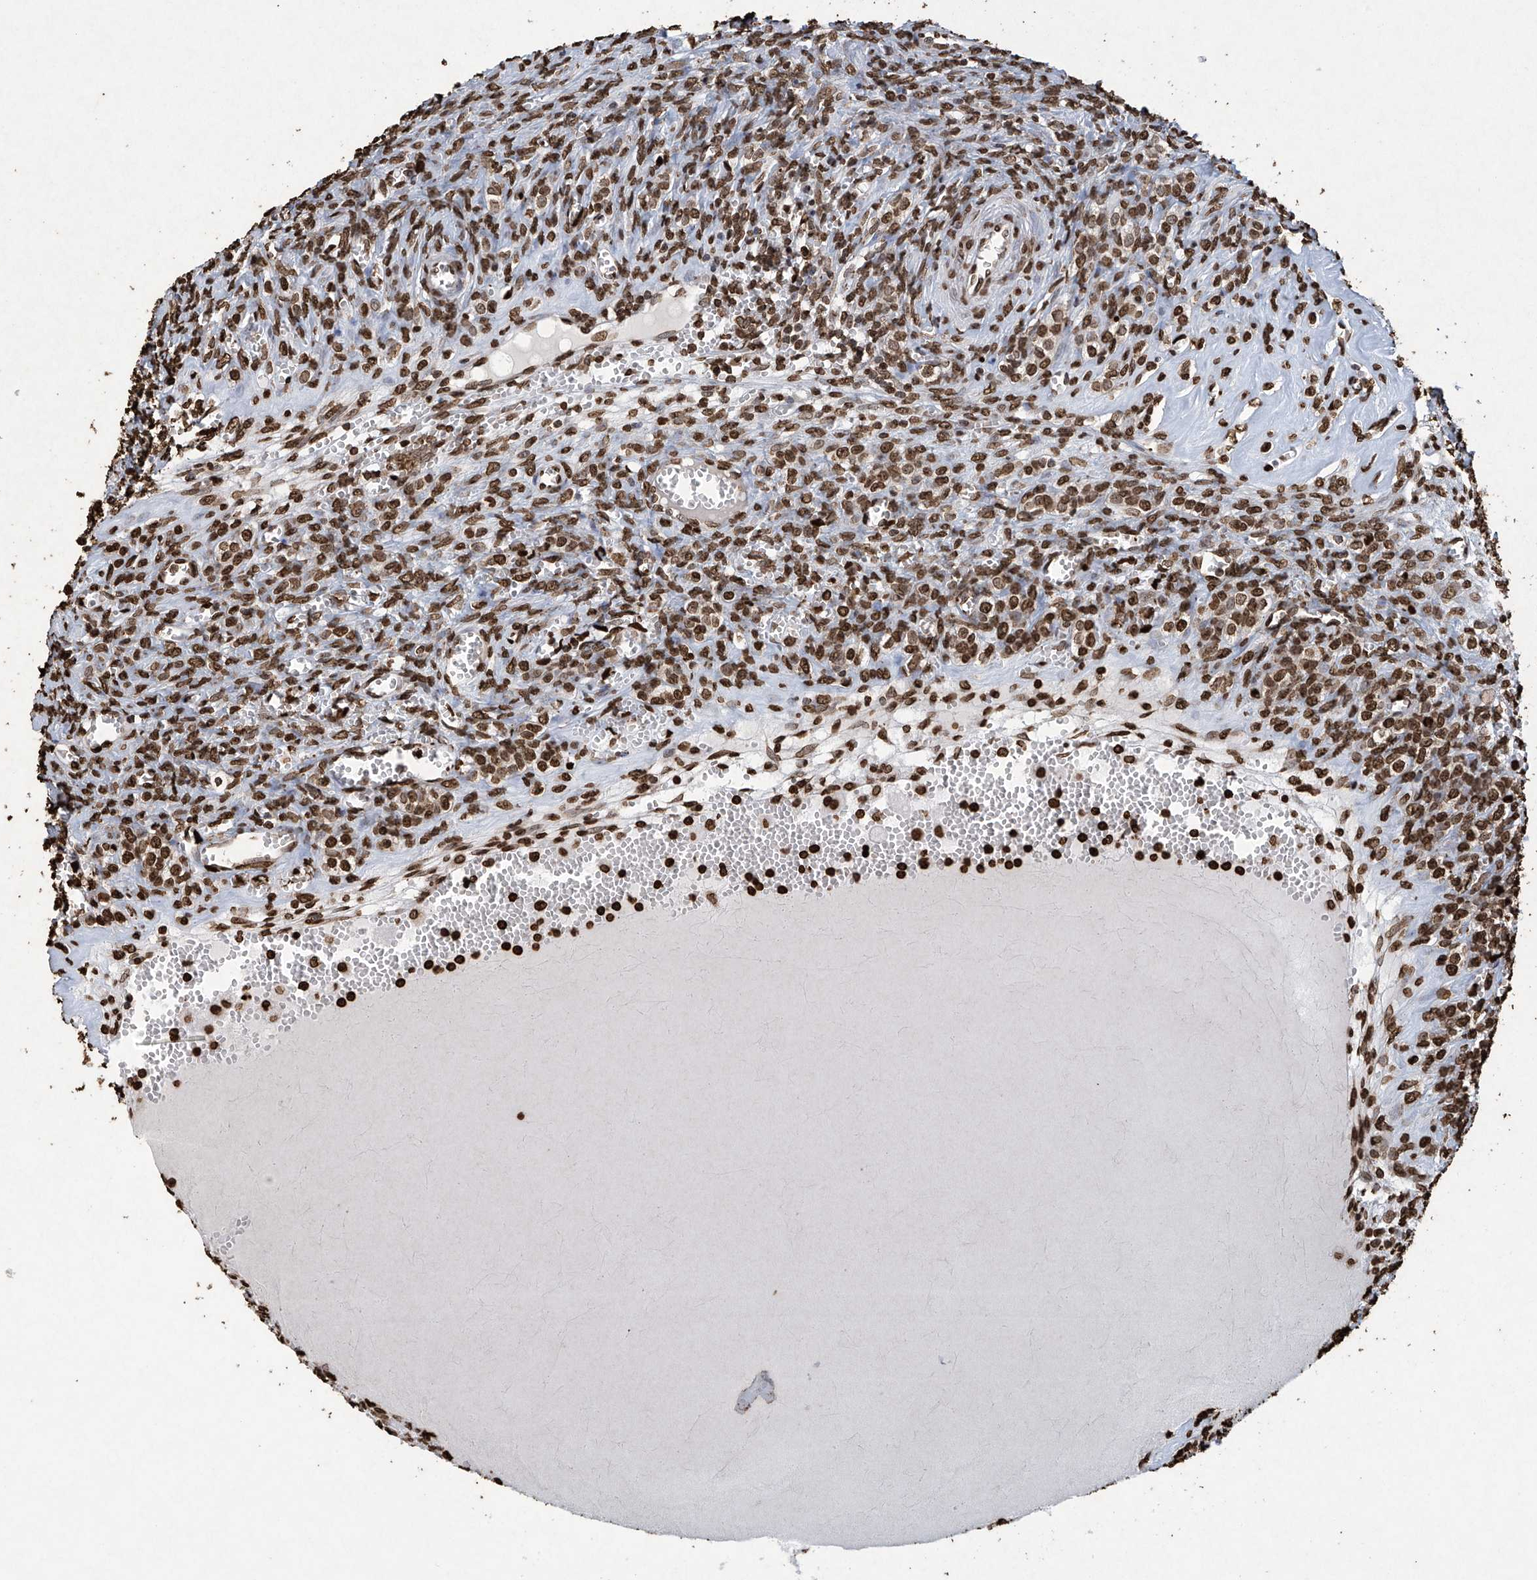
{"staining": {"intensity": "strong", "quantity": ">75%", "location": "nuclear"}, "tissue": "ovary", "cell_type": "Ovarian stroma cells", "image_type": "normal", "snomed": [{"axis": "morphology", "description": "Normal tissue, NOS"}, {"axis": "topography", "description": "Ovary"}], "caption": "Ovarian stroma cells demonstrate high levels of strong nuclear staining in about >75% of cells in unremarkable human ovary.", "gene": "H3", "patient": {"sex": "female", "age": 41}}